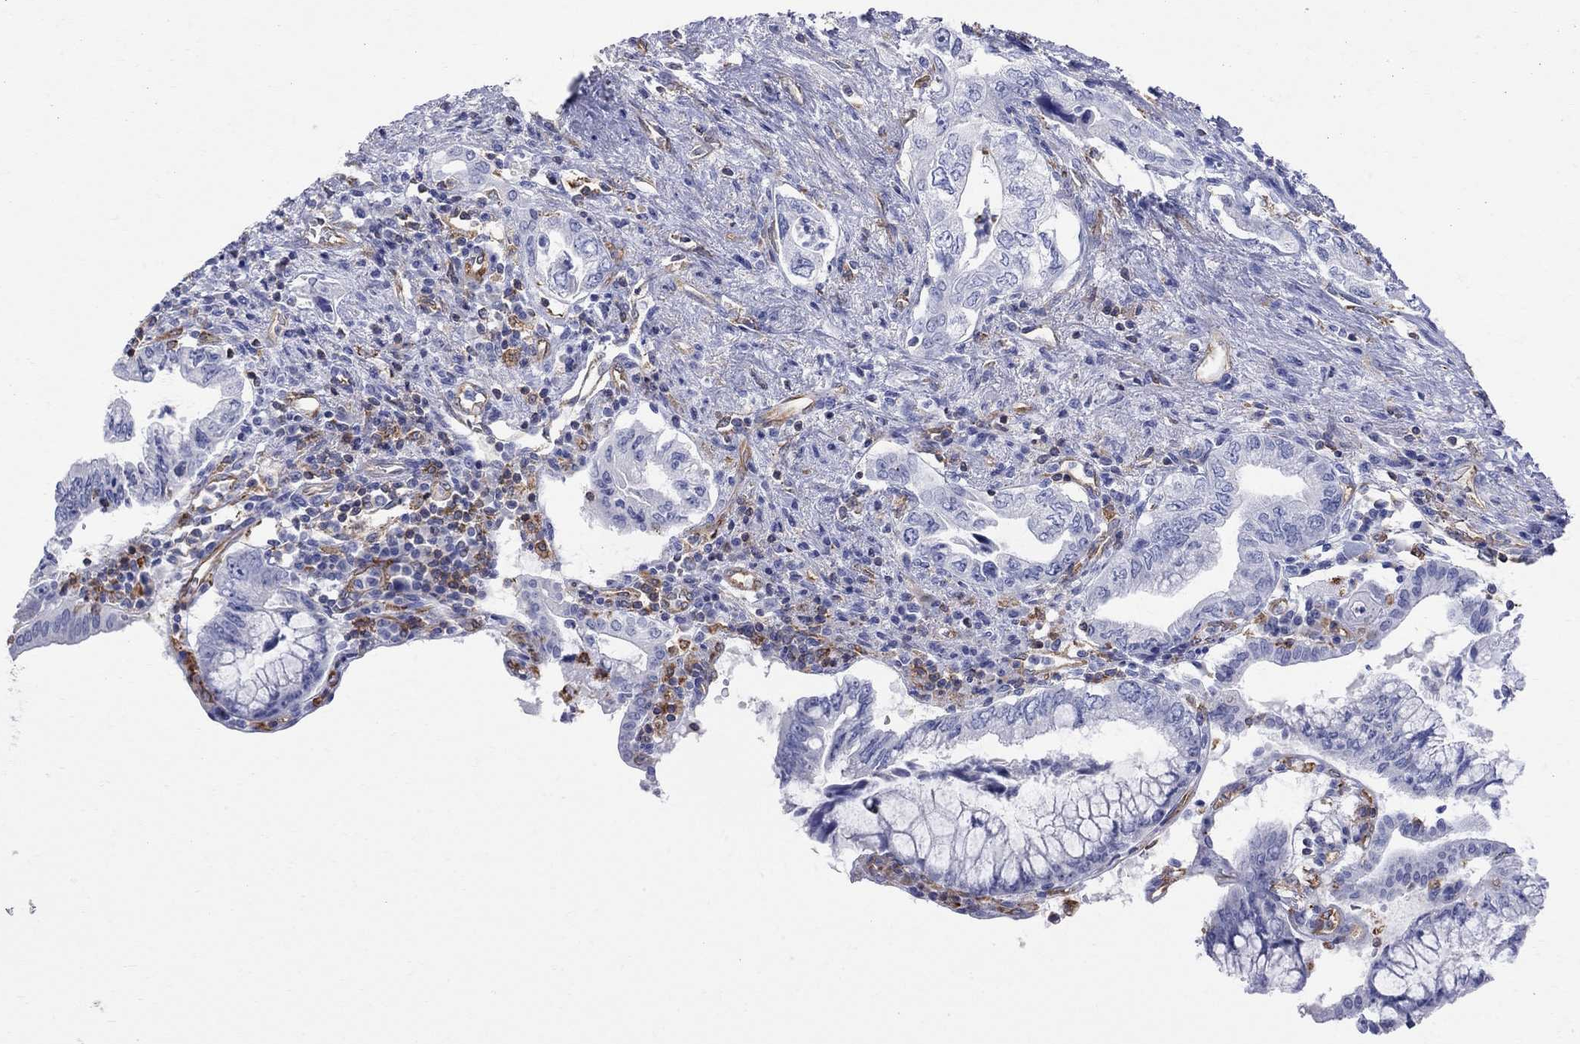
{"staining": {"intensity": "negative", "quantity": "none", "location": "none"}, "tissue": "pancreatic cancer", "cell_type": "Tumor cells", "image_type": "cancer", "snomed": [{"axis": "morphology", "description": "Adenocarcinoma, NOS"}, {"axis": "topography", "description": "Pancreas"}], "caption": "DAB immunohistochemical staining of human pancreatic adenocarcinoma demonstrates no significant staining in tumor cells. Nuclei are stained in blue.", "gene": "ABI3", "patient": {"sex": "female", "age": 73}}